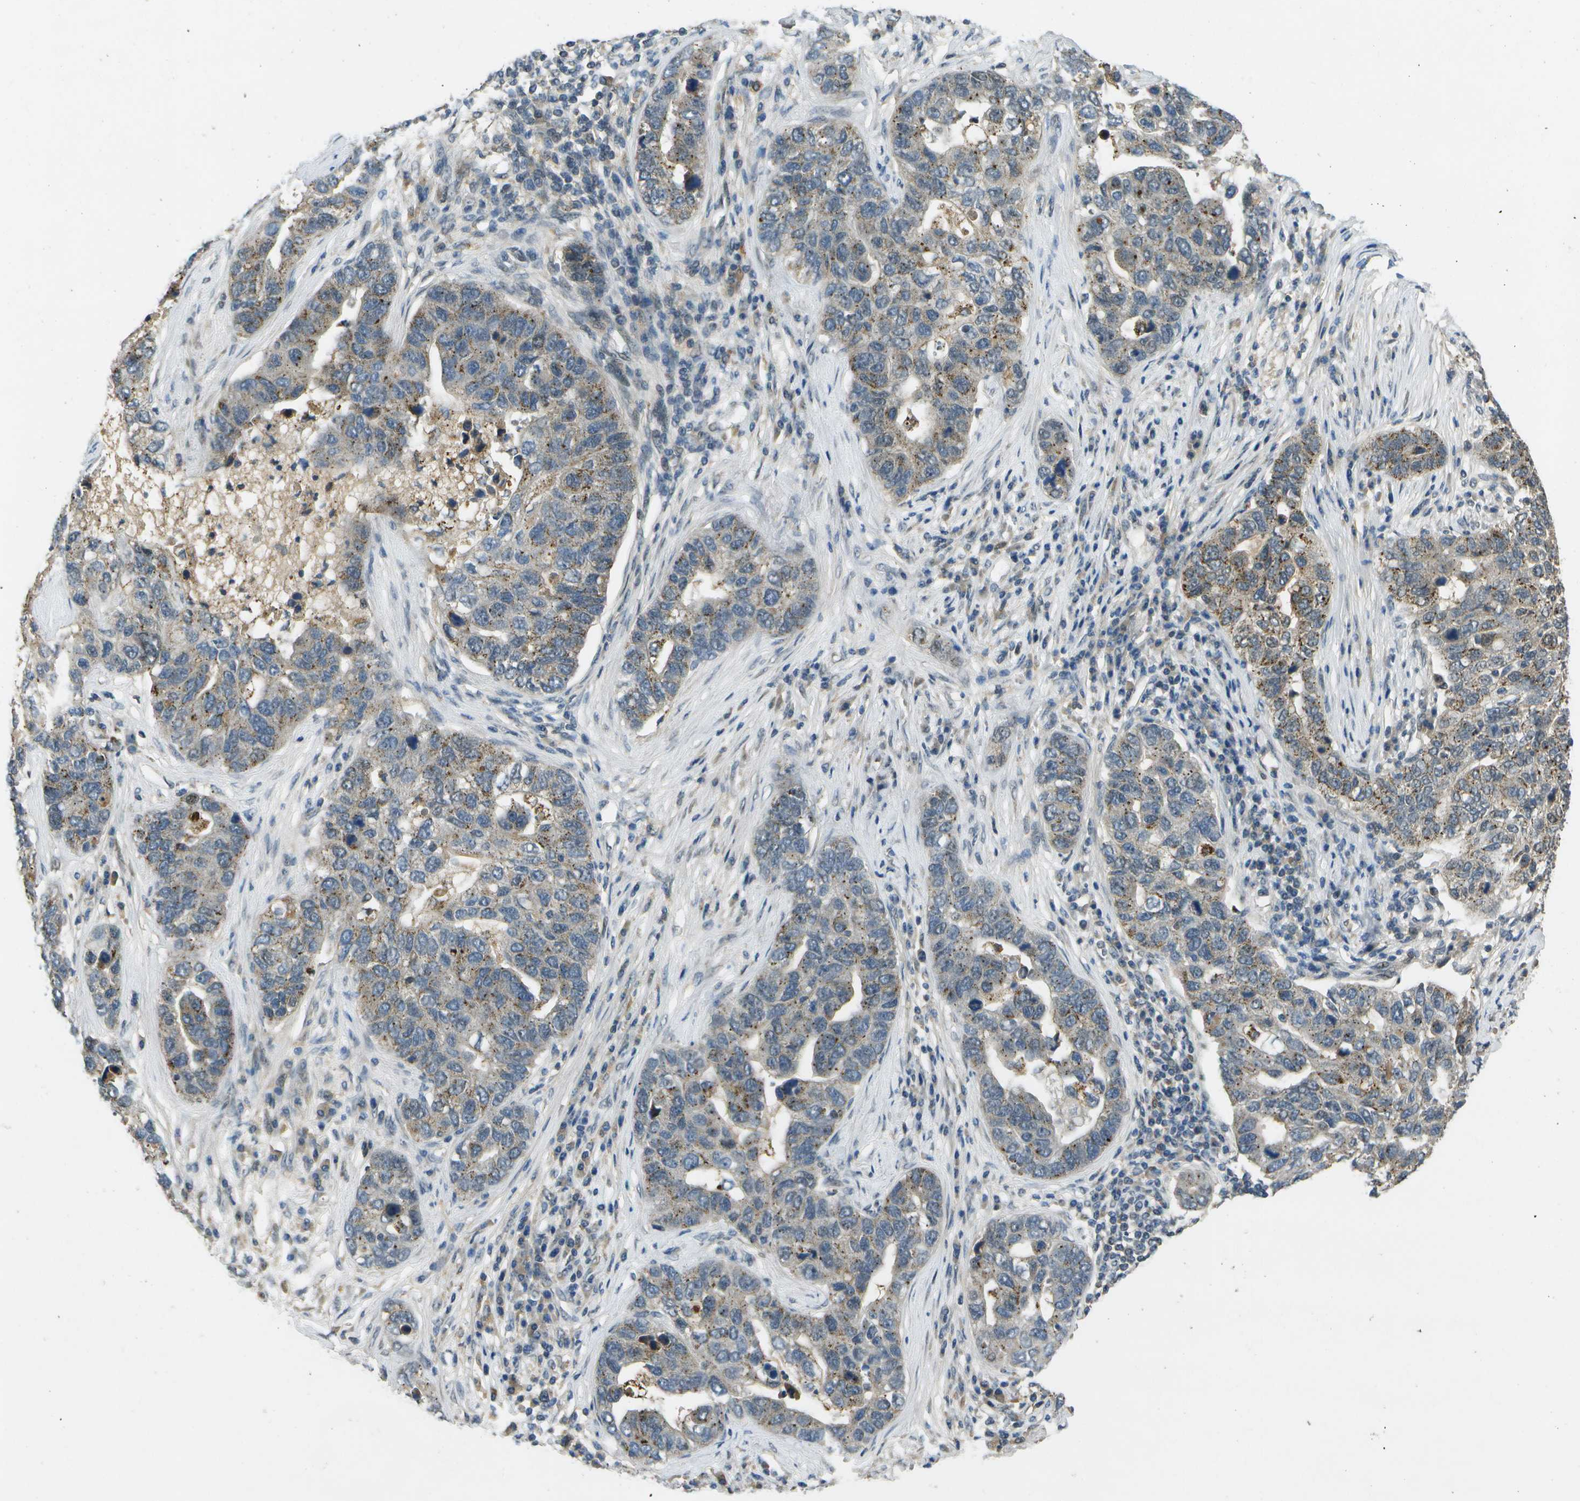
{"staining": {"intensity": "moderate", "quantity": ">75%", "location": "cytoplasmic/membranous"}, "tissue": "pancreatic cancer", "cell_type": "Tumor cells", "image_type": "cancer", "snomed": [{"axis": "morphology", "description": "Adenocarcinoma, NOS"}, {"axis": "topography", "description": "Pancreas"}], "caption": "Protein positivity by IHC exhibits moderate cytoplasmic/membranous positivity in about >75% of tumor cells in pancreatic cancer (adenocarcinoma). (DAB = brown stain, brightfield microscopy at high magnification).", "gene": "GANC", "patient": {"sex": "female", "age": 61}}